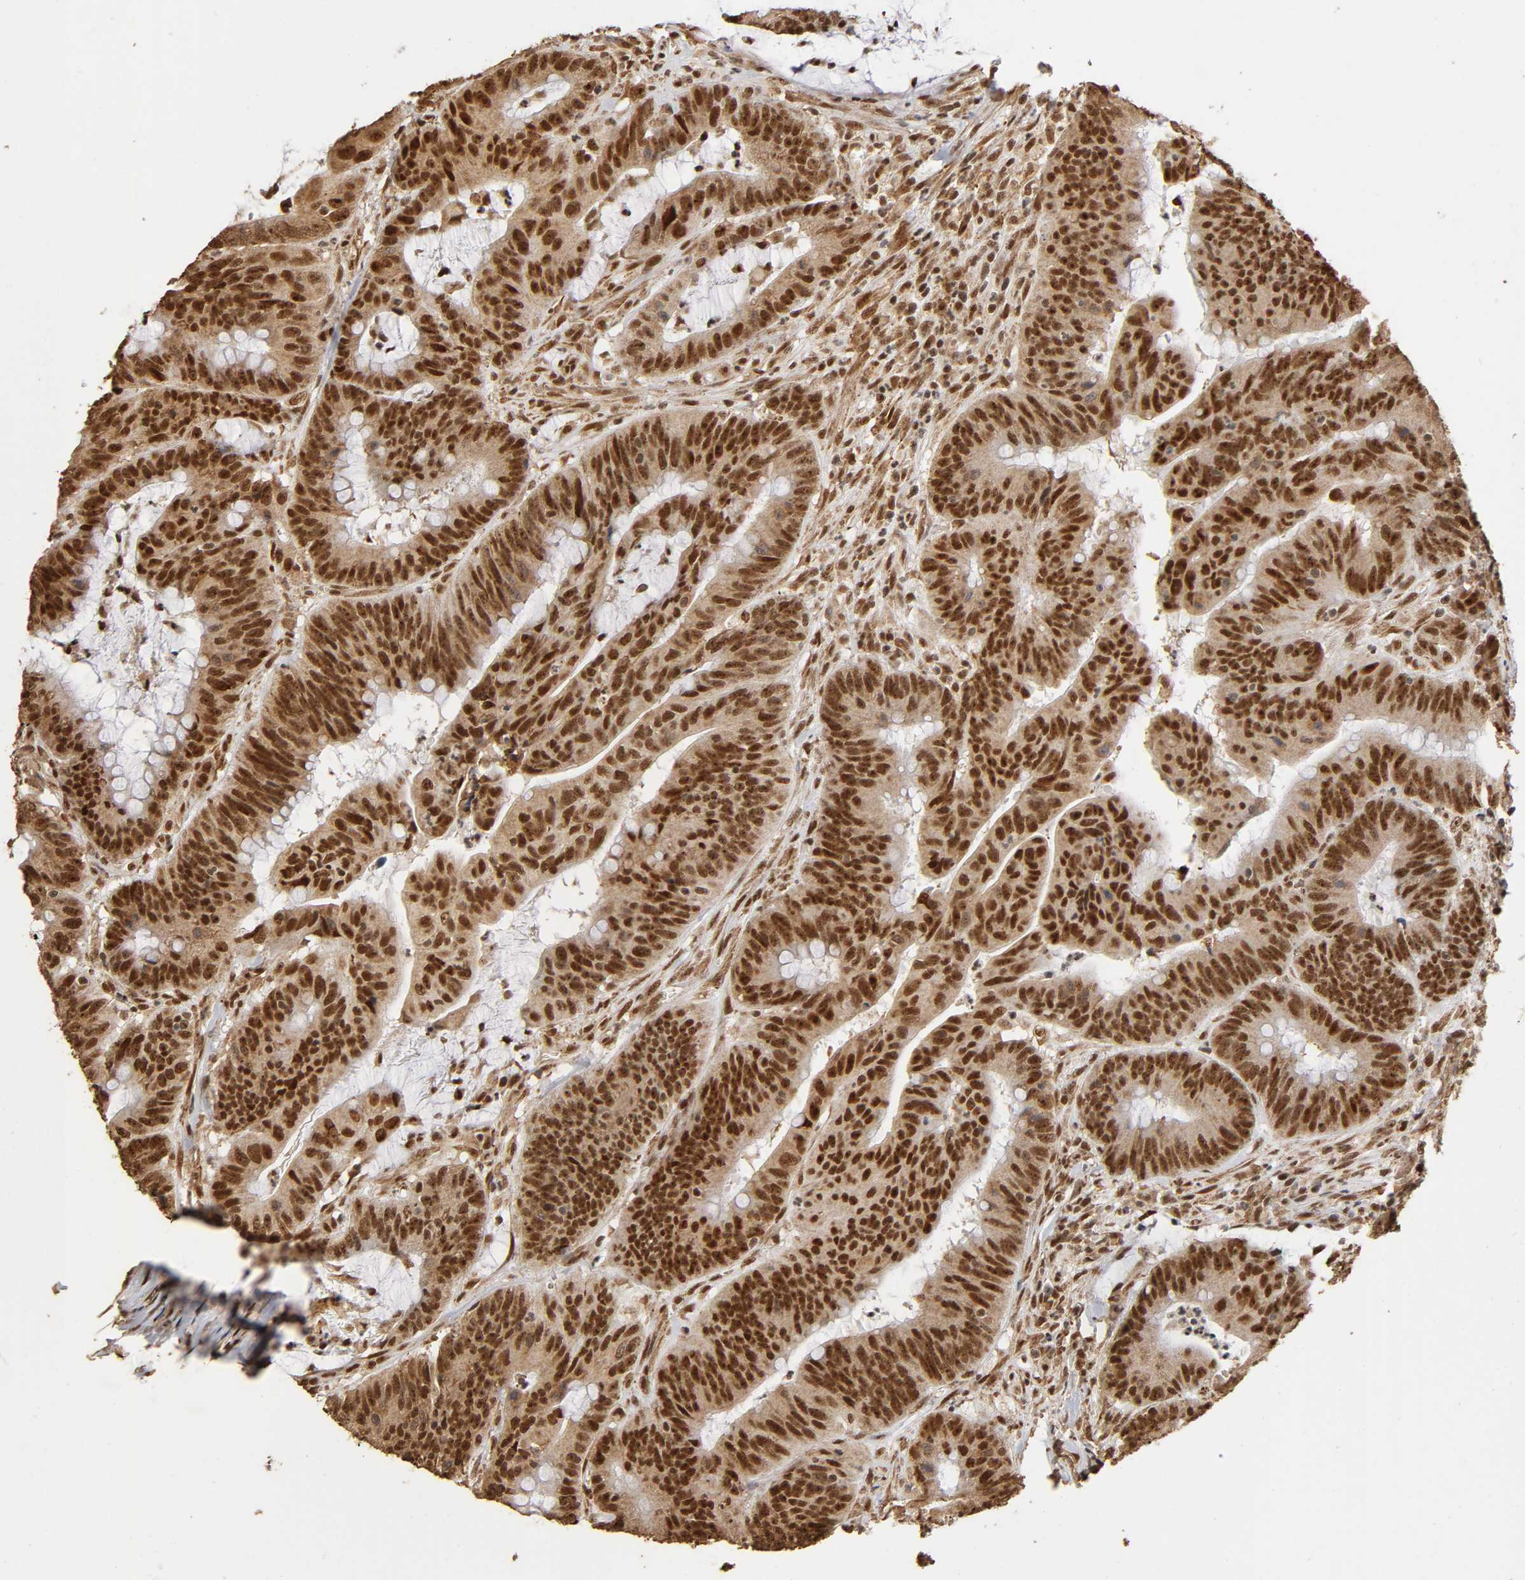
{"staining": {"intensity": "strong", "quantity": ">75%", "location": "cytoplasmic/membranous,nuclear"}, "tissue": "colorectal cancer", "cell_type": "Tumor cells", "image_type": "cancer", "snomed": [{"axis": "morphology", "description": "Adenocarcinoma, NOS"}, {"axis": "topography", "description": "Colon"}], "caption": "Adenocarcinoma (colorectal) stained with a brown dye displays strong cytoplasmic/membranous and nuclear positive staining in approximately >75% of tumor cells.", "gene": "RNF122", "patient": {"sex": "male", "age": 45}}